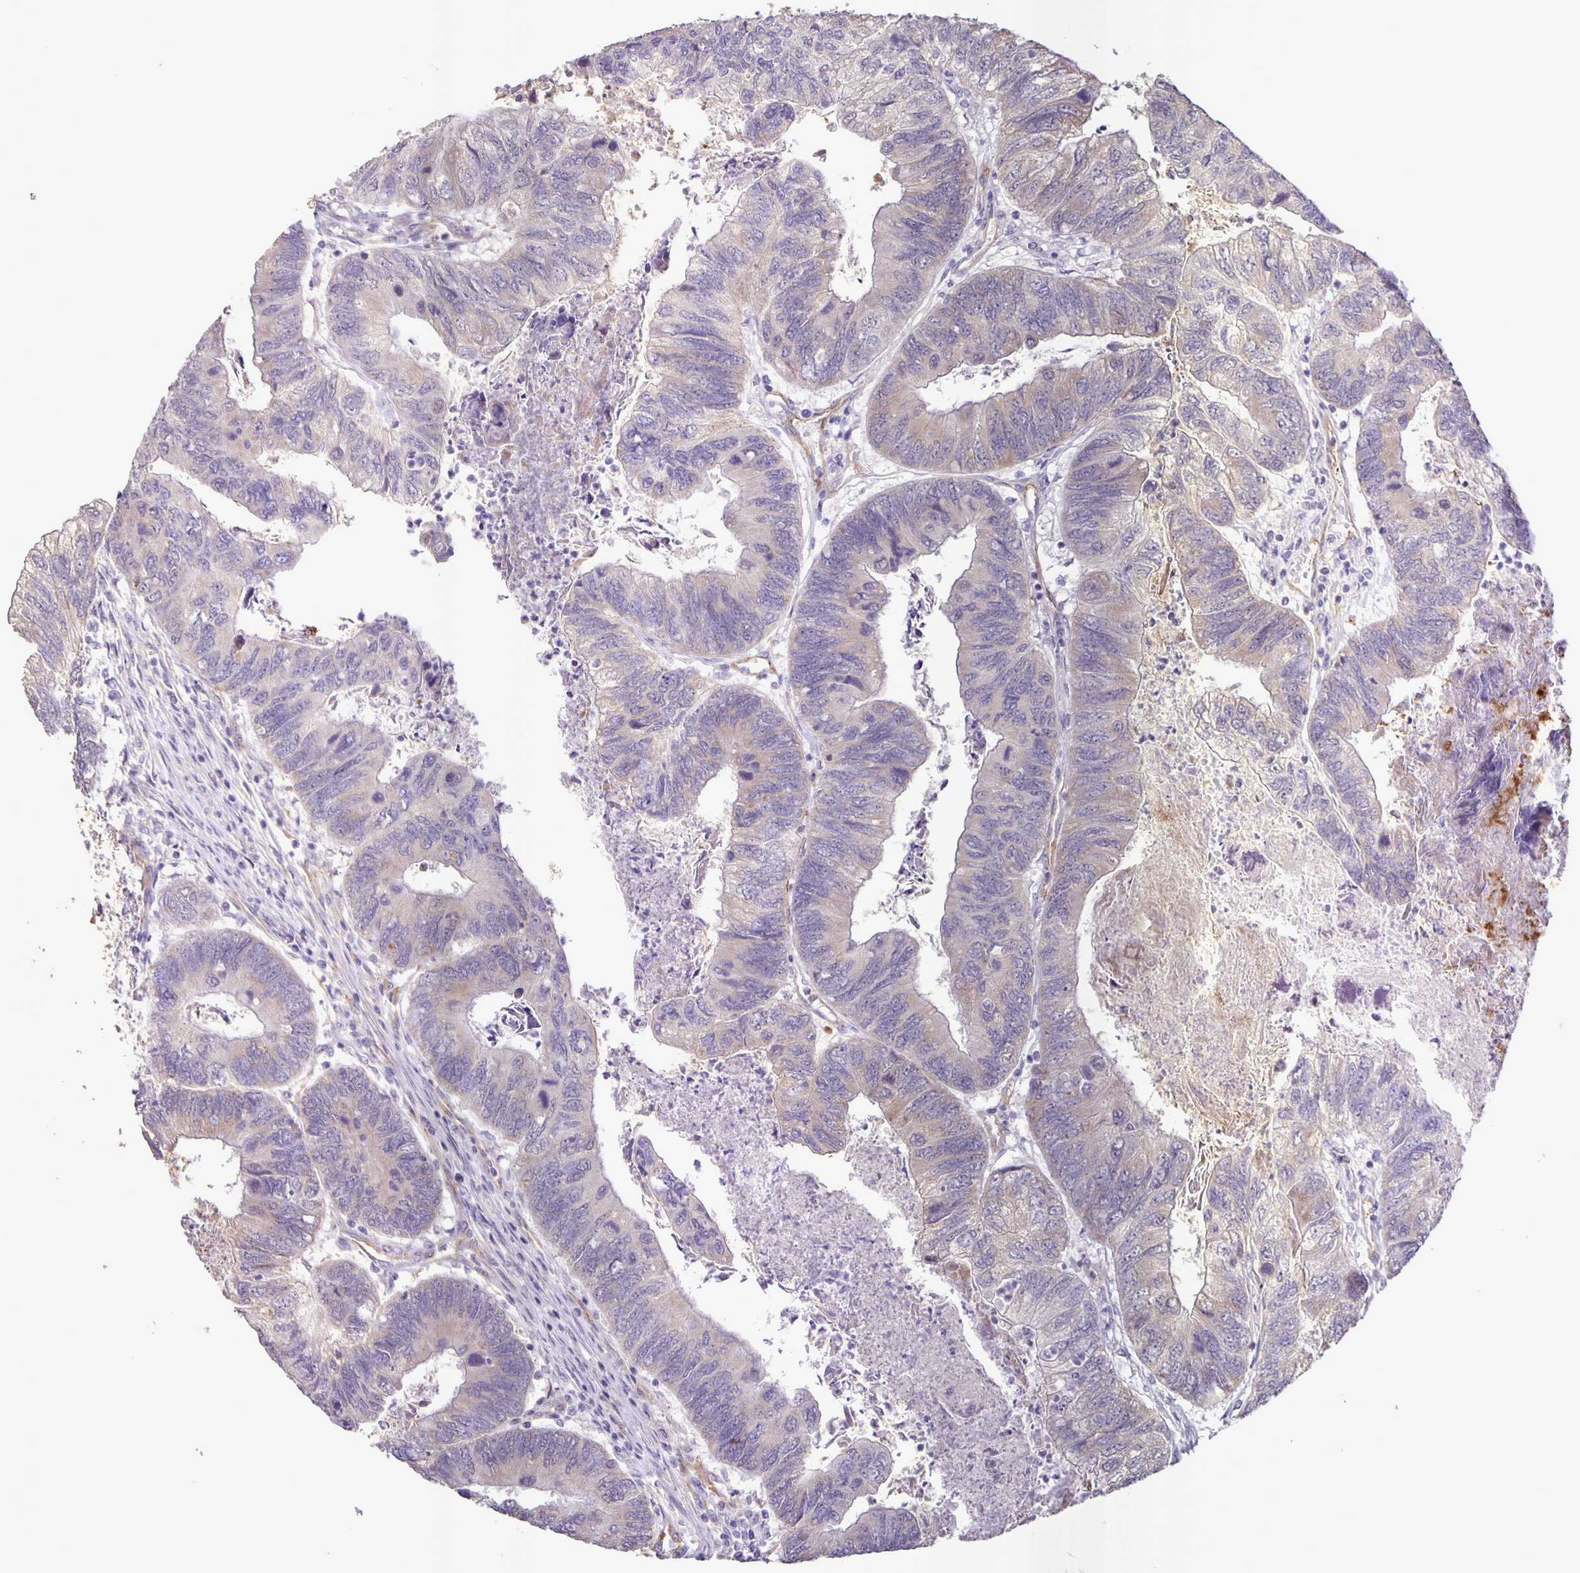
{"staining": {"intensity": "negative", "quantity": "none", "location": "none"}, "tissue": "colorectal cancer", "cell_type": "Tumor cells", "image_type": "cancer", "snomed": [{"axis": "morphology", "description": "Adenocarcinoma, NOS"}, {"axis": "topography", "description": "Colon"}], "caption": "There is no significant staining in tumor cells of adenocarcinoma (colorectal).", "gene": "SRCIN1", "patient": {"sex": "female", "age": 67}}